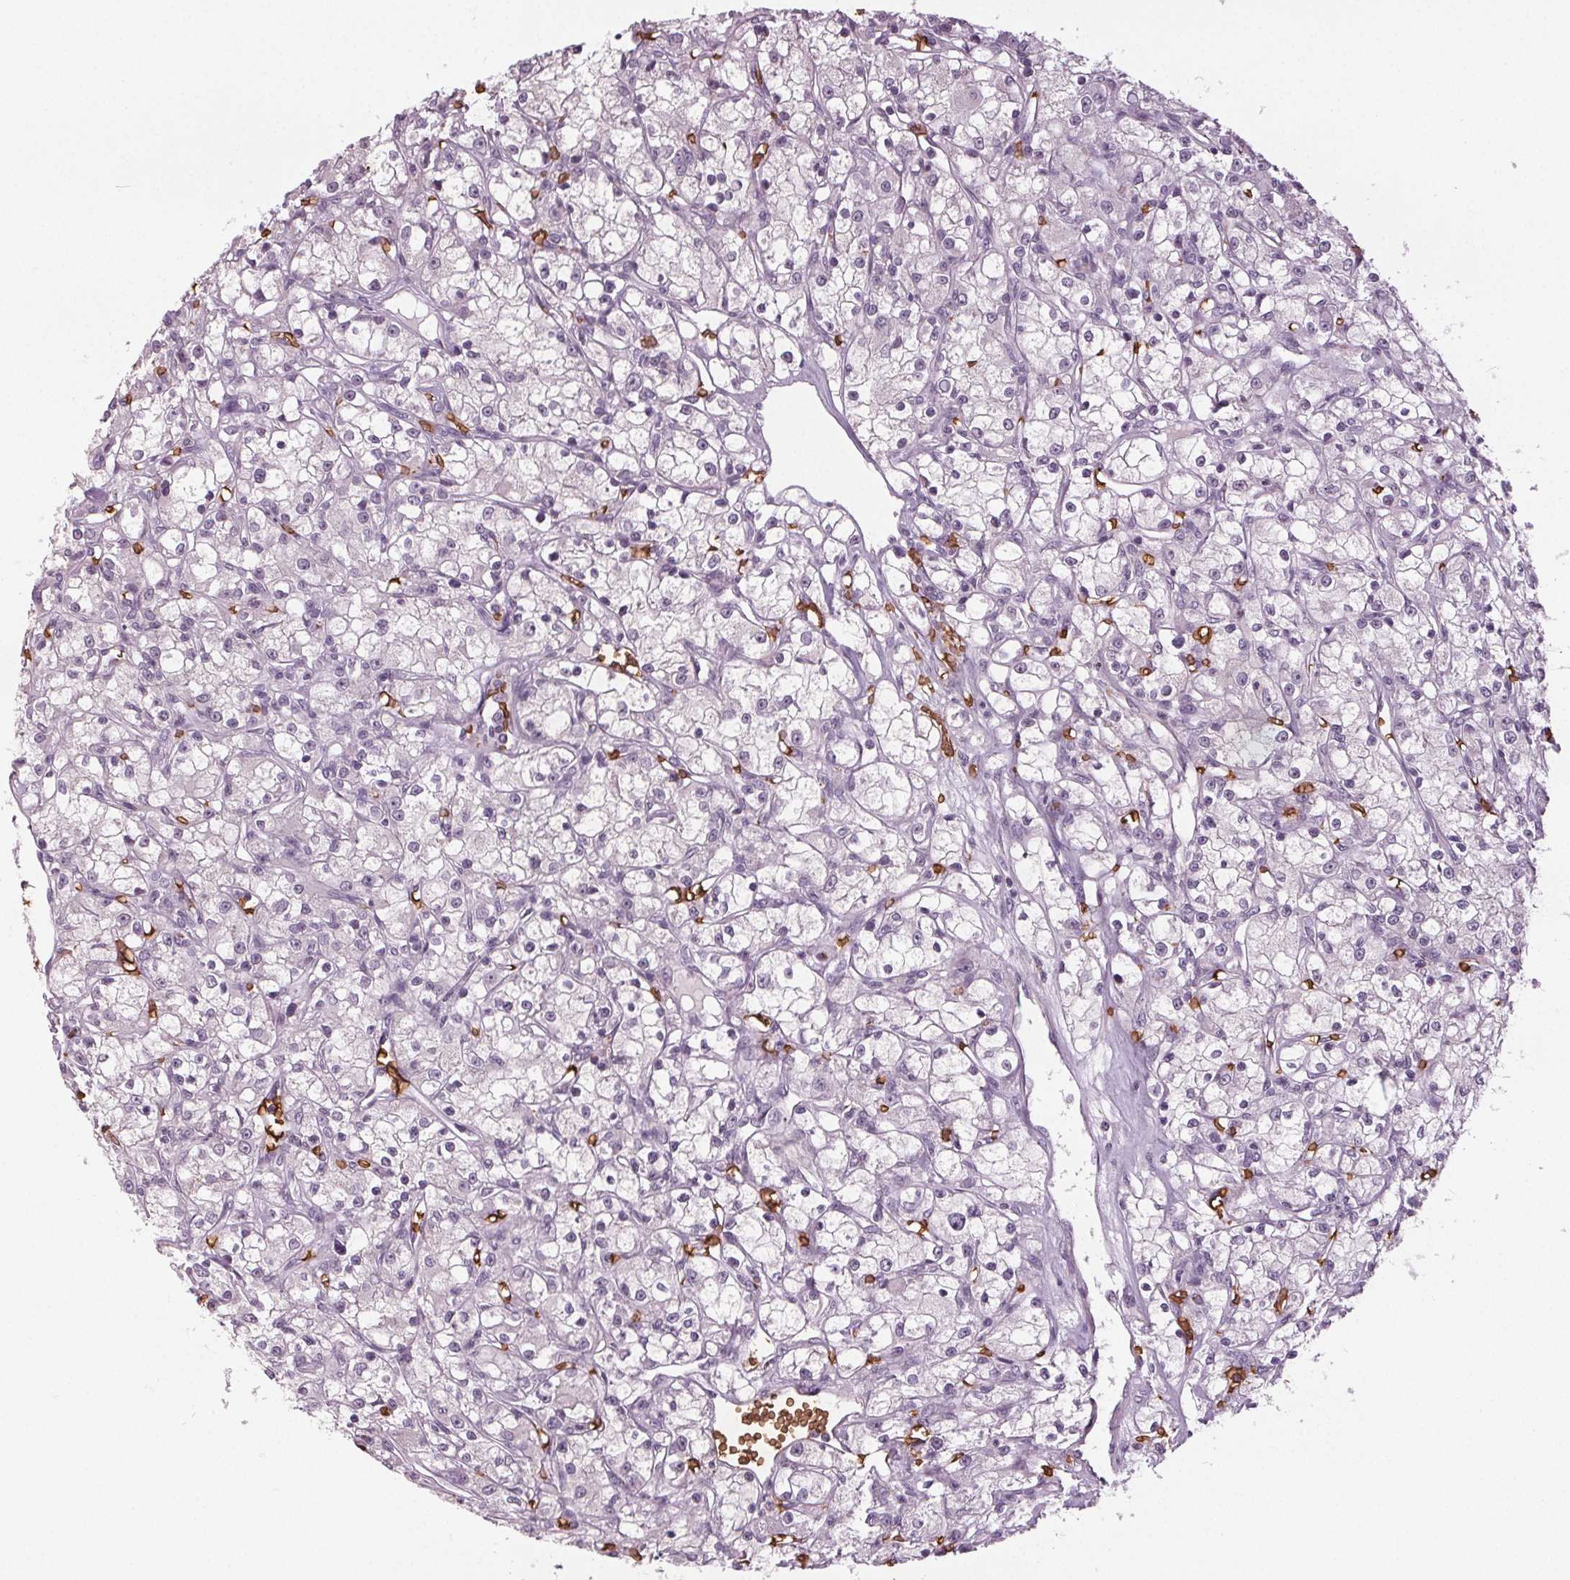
{"staining": {"intensity": "negative", "quantity": "none", "location": "none"}, "tissue": "renal cancer", "cell_type": "Tumor cells", "image_type": "cancer", "snomed": [{"axis": "morphology", "description": "Adenocarcinoma, NOS"}, {"axis": "topography", "description": "Kidney"}], "caption": "Tumor cells are negative for protein expression in human renal cancer (adenocarcinoma).", "gene": "SLC4A1", "patient": {"sex": "female", "age": 59}}